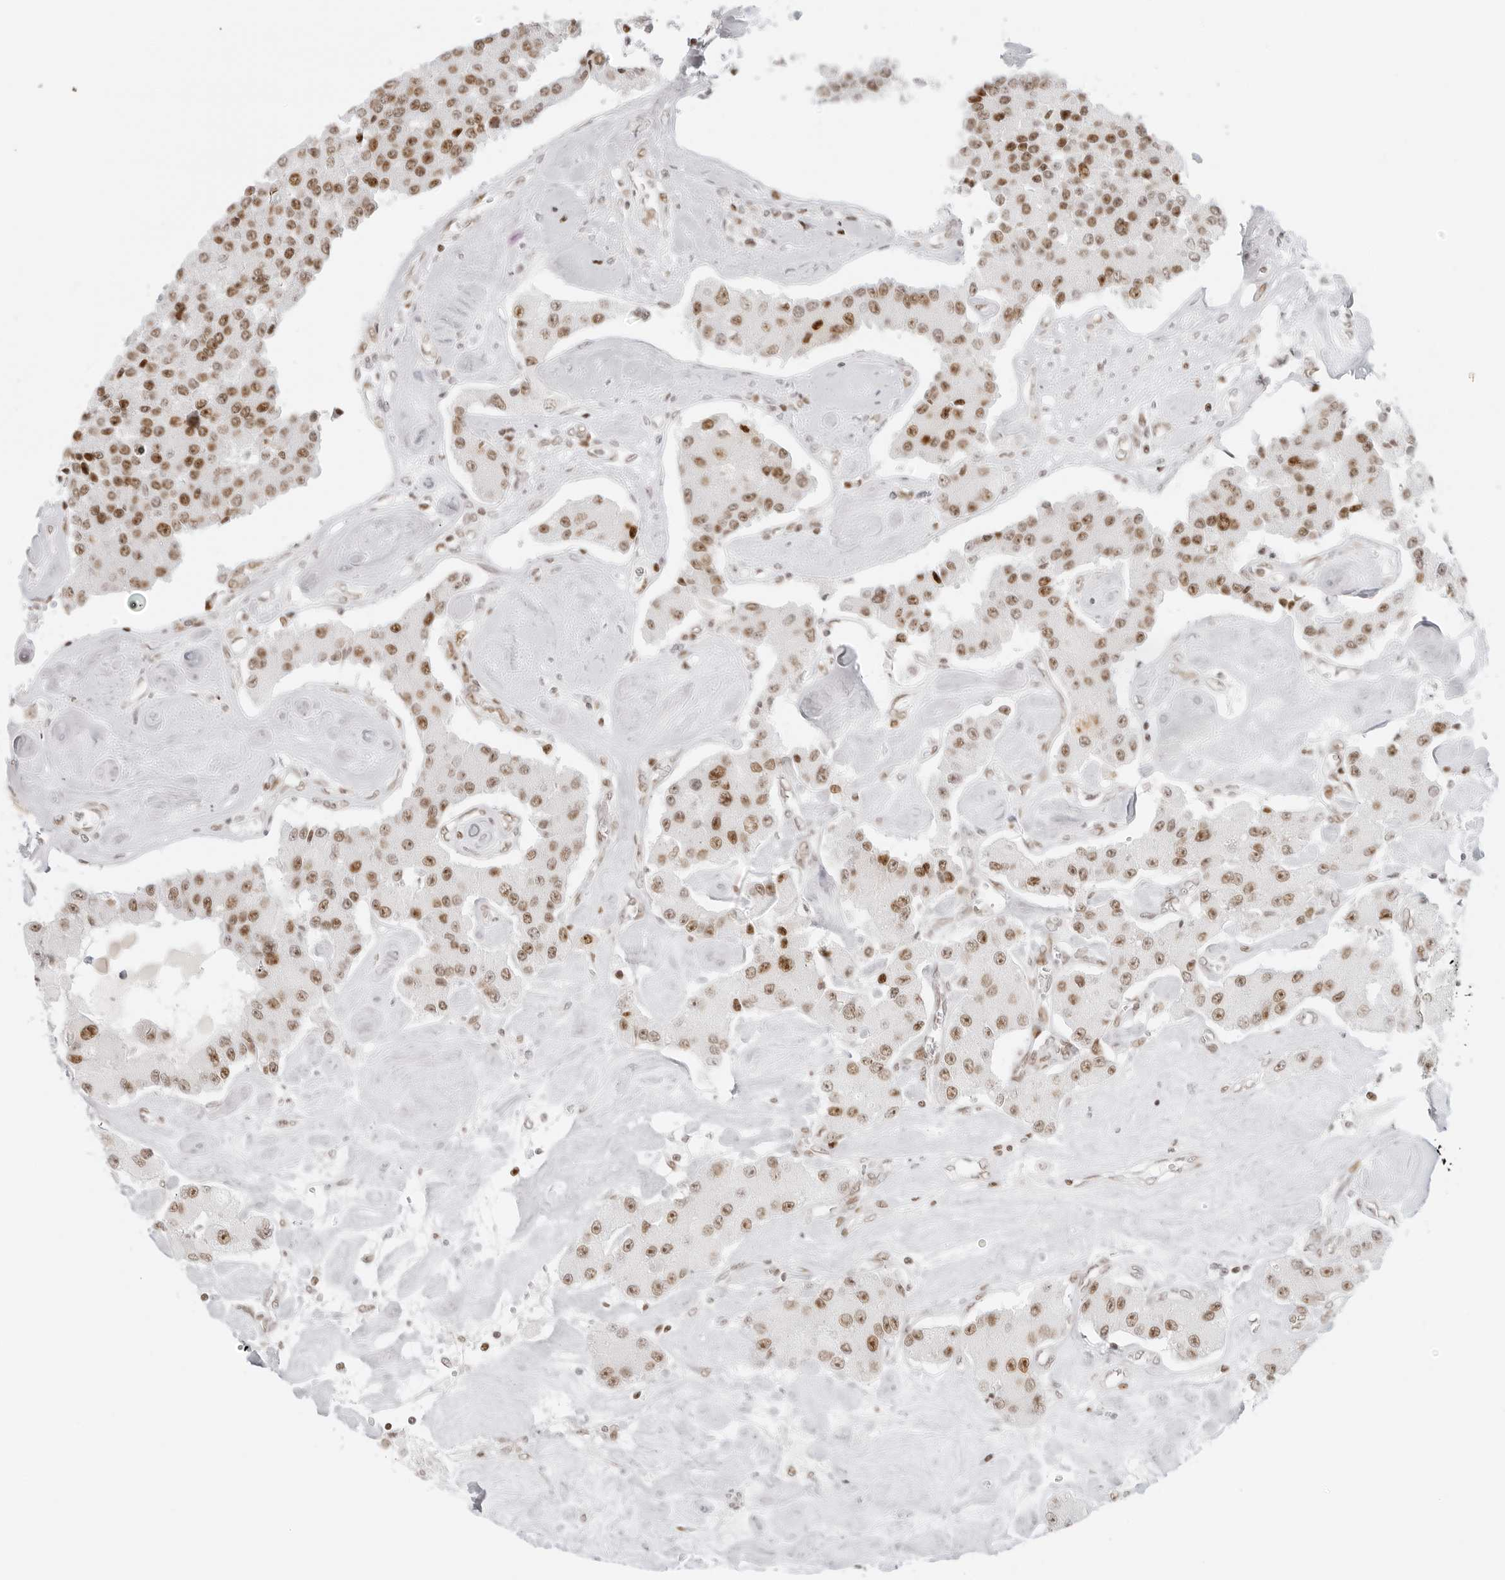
{"staining": {"intensity": "moderate", "quantity": ">75%", "location": "nuclear"}, "tissue": "carcinoid", "cell_type": "Tumor cells", "image_type": "cancer", "snomed": [{"axis": "morphology", "description": "Carcinoid, malignant, NOS"}, {"axis": "topography", "description": "Pancreas"}], "caption": "This micrograph displays carcinoid (malignant) stained with immunohistochemistry to label a protein in brown. The nuclear of tumor cells show moderate positivity for the protein. Nuclei are counter-stained blue.", "gene": "RCC1", "patient": {"sex": "male", "age": 41}}